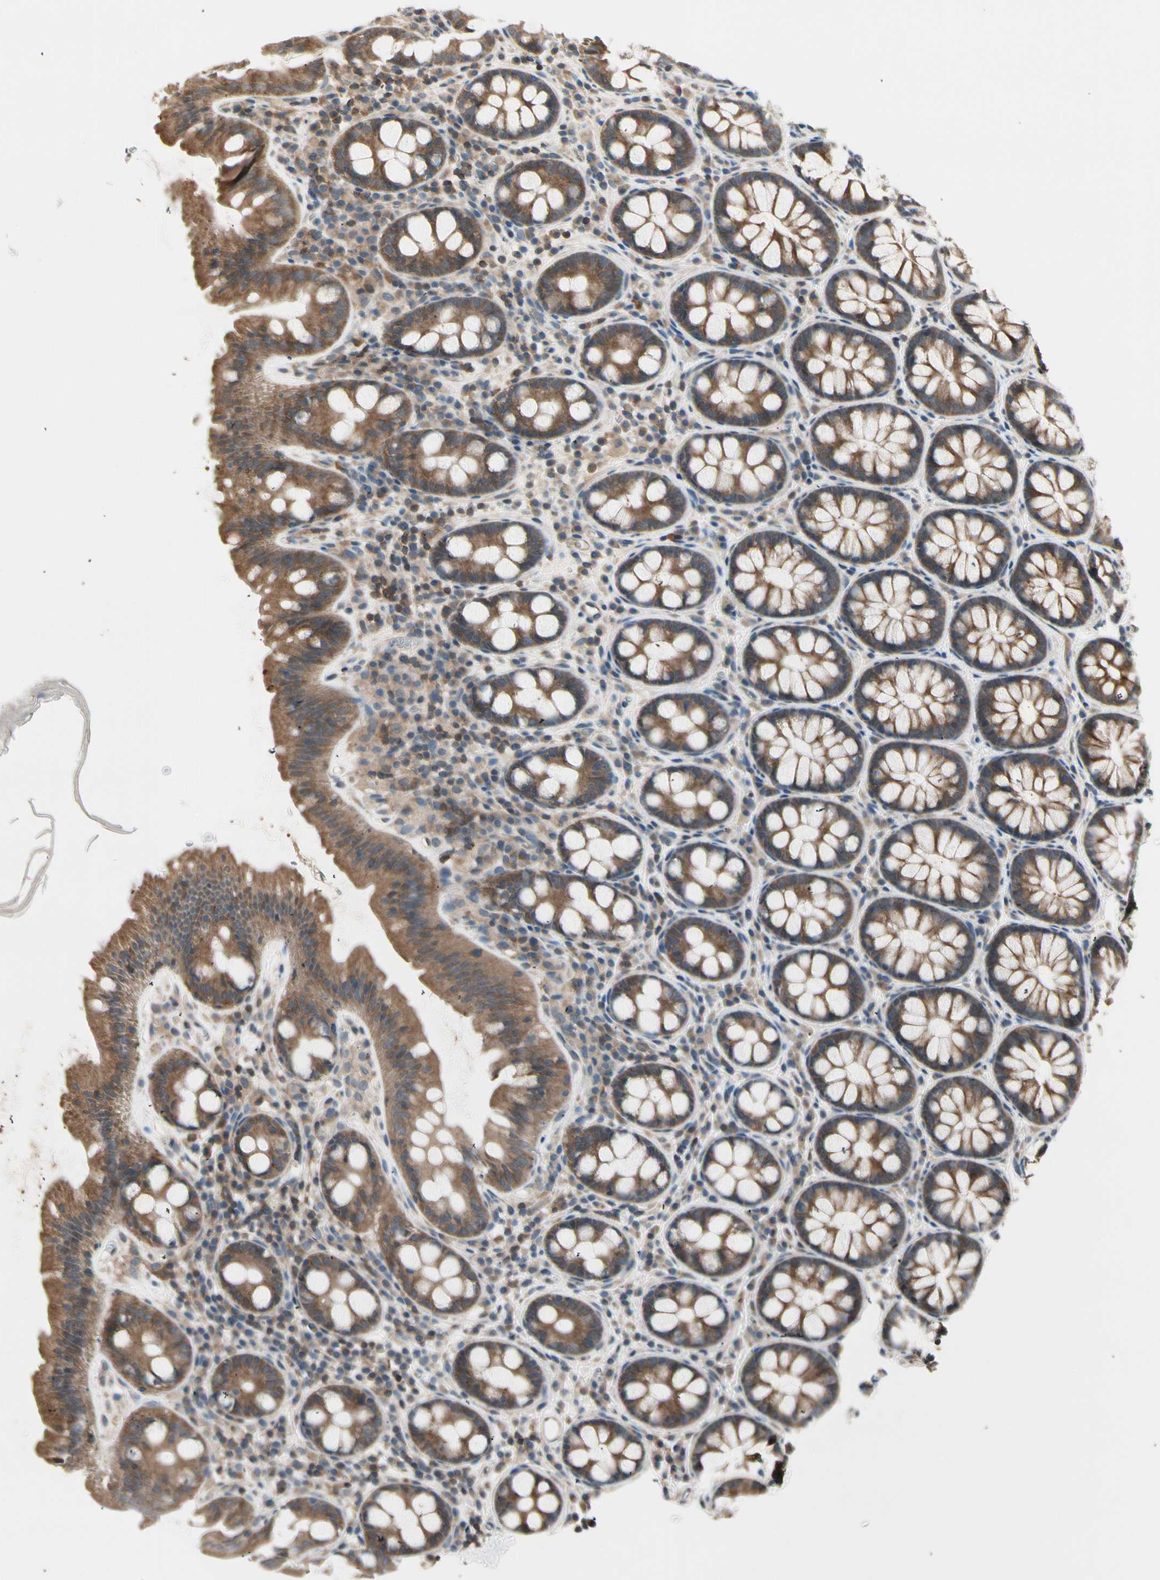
{"staining": {"intensity": "moderate", "quantity": ">75%", "location": "cytoplasmic/membranous"}, "tissue": "colon", "cell_type": "Endothelial cells", "image_type": "normal", "snomed": [{"axis": "morphology", "description": "Normal tissue, NOS"}, {"axis": "topography", "description": "Colon"}], "caption": "Immunohistochemistry staining of benign colon, which shows medium levels of moderate cytoplasmic/membranous staining in approximately >75% of endothelial cells indicating moderate cytoplasmic/membranous protein expression. The staining was performed using DAB (3,3'-diaminobenzidine) (brown) for protein detection and nuclei were counterstained in hematoxylin (blue).", "gene": "OXSR1", "patient": {"sex": "female", "age": 80}}